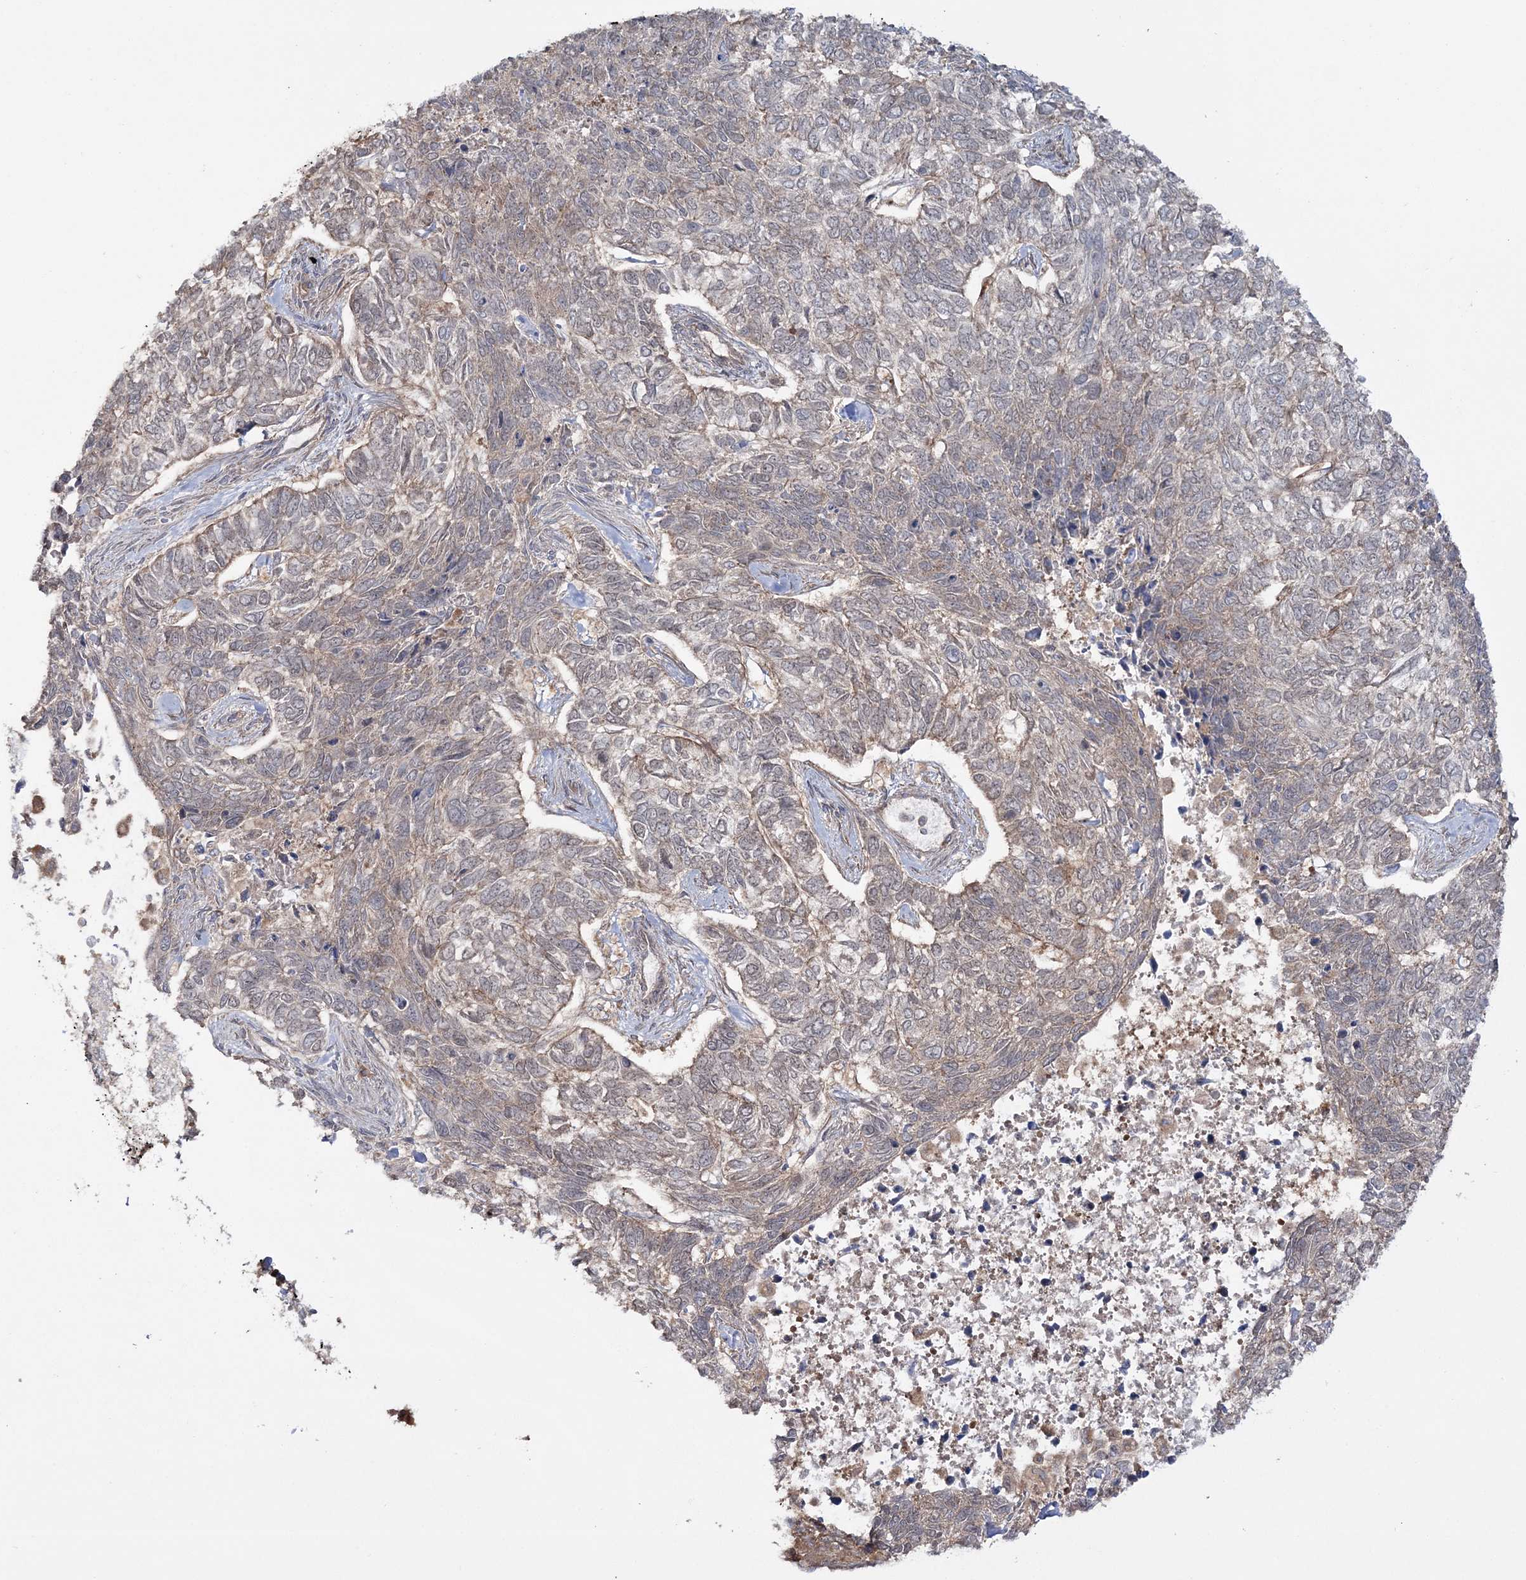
{"staining": {"intensity": "negative", "quantity": "none", "location": "none"}, "tissue": "skin cancer", "cell_type": "Tumor cells", "image_type": "cancer", "snomed": [{"axis": "morphology", "description": "Basal cell carcinoma"}, {"axis": "topography", "description": "Skin"}], "caption": "Basal cell carcinoma (skin) stained for a protein using IHC shows no positivity tumor cells.", "gene": "MOCS2", "patient": {"sex": "female", "age": 65}}